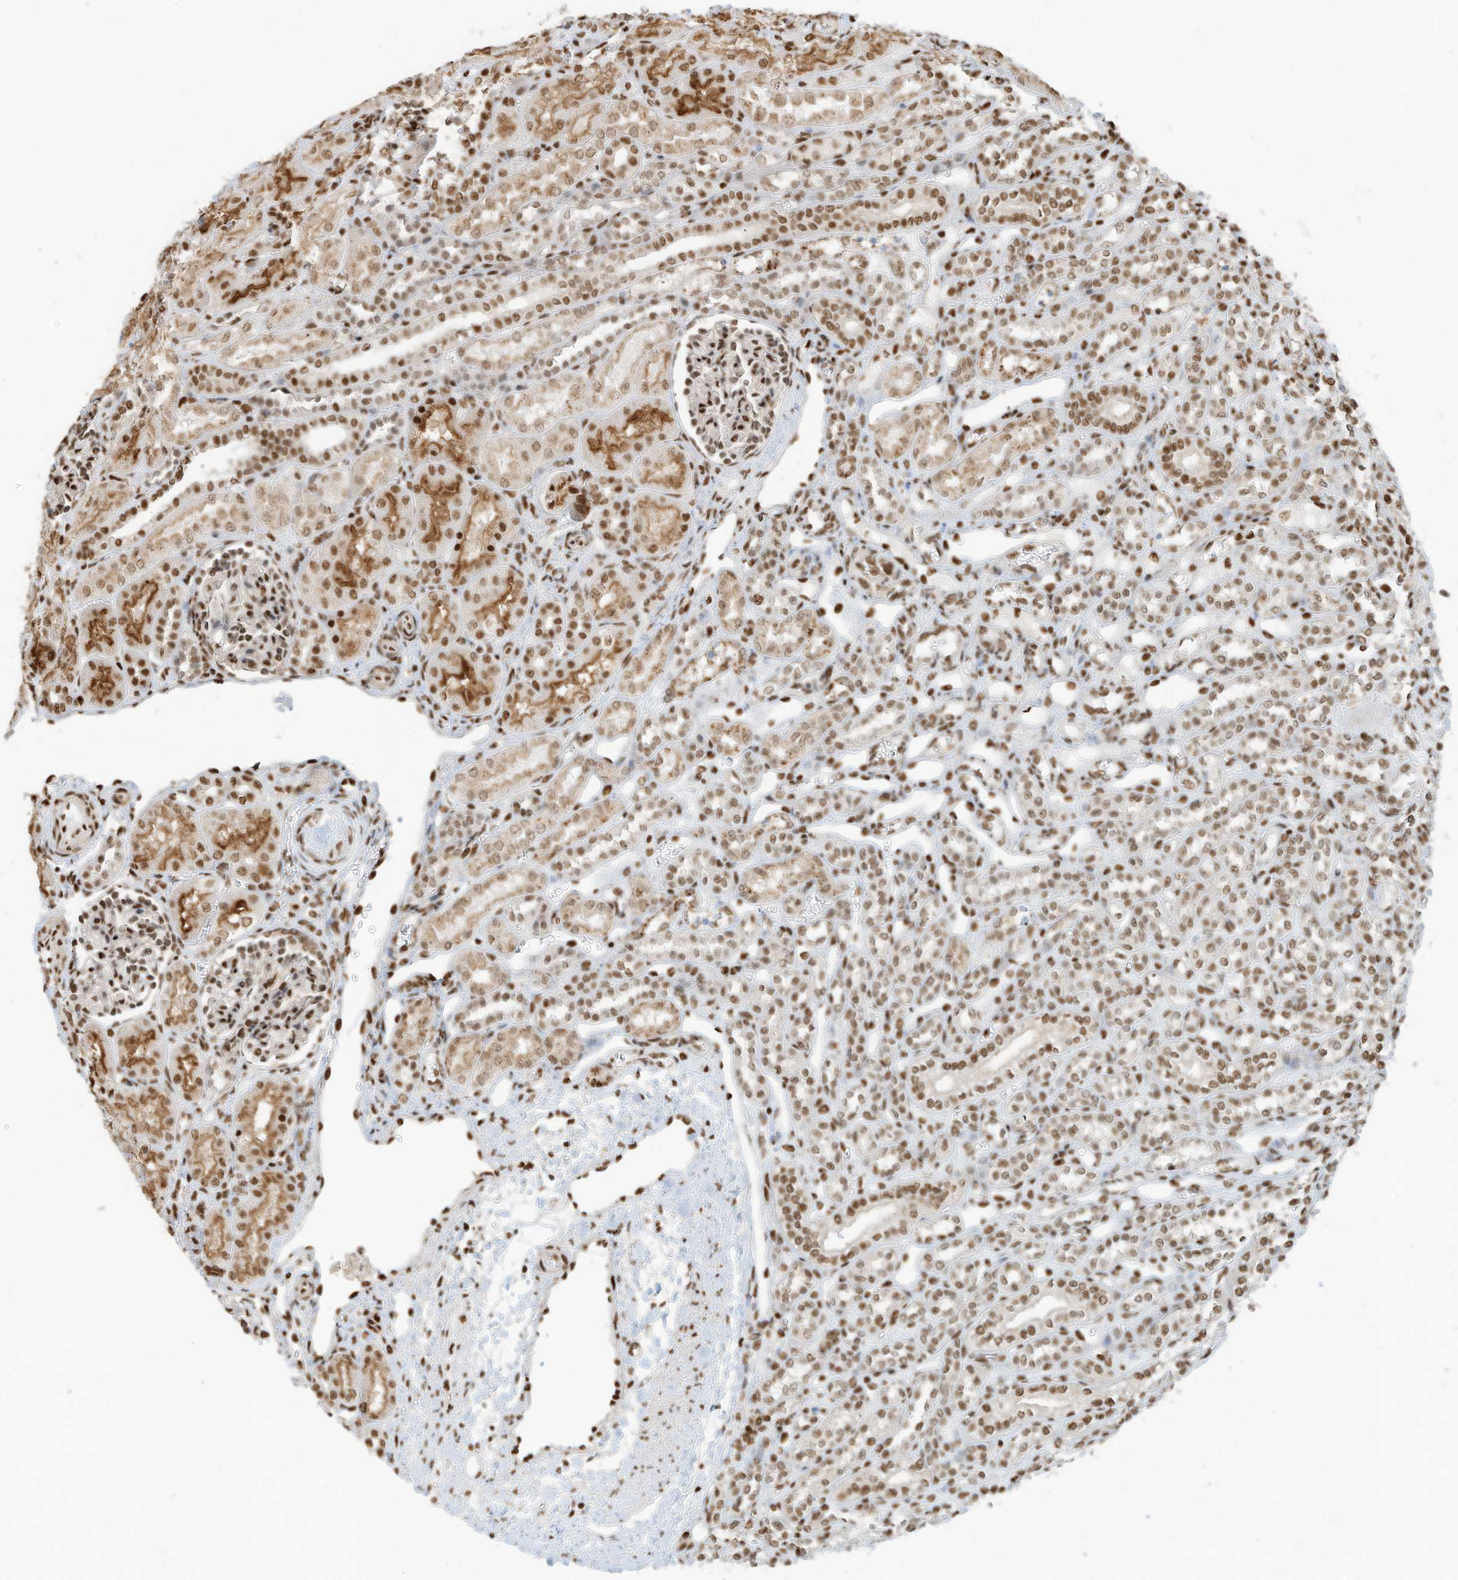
{"staining": {"intensity": "moderate", "quantity": ">75%", "location": "nuclear"}, "tissue": "kidney", "cell_type": "Cells in glomeruli", "image_type": "normal", "snomed": [{"axis": "morphology", "description": "Normal tissue, NOS"}, {"axis": "morphology", "description": "Neoplasm, malignant, NOS"}, {"axis": "topography", "description": "Kidney"}], "caption": "A medium amount of moderate nuclear expression is present in approximately >75% of cells in glomeruli in normal kidney. (DAB (3,3'-diaminobenzidine) IHC with brightfield microscopy, high magnification).", "gene": "SAMD15", "patient": {"sex": "female", "age": 1}}